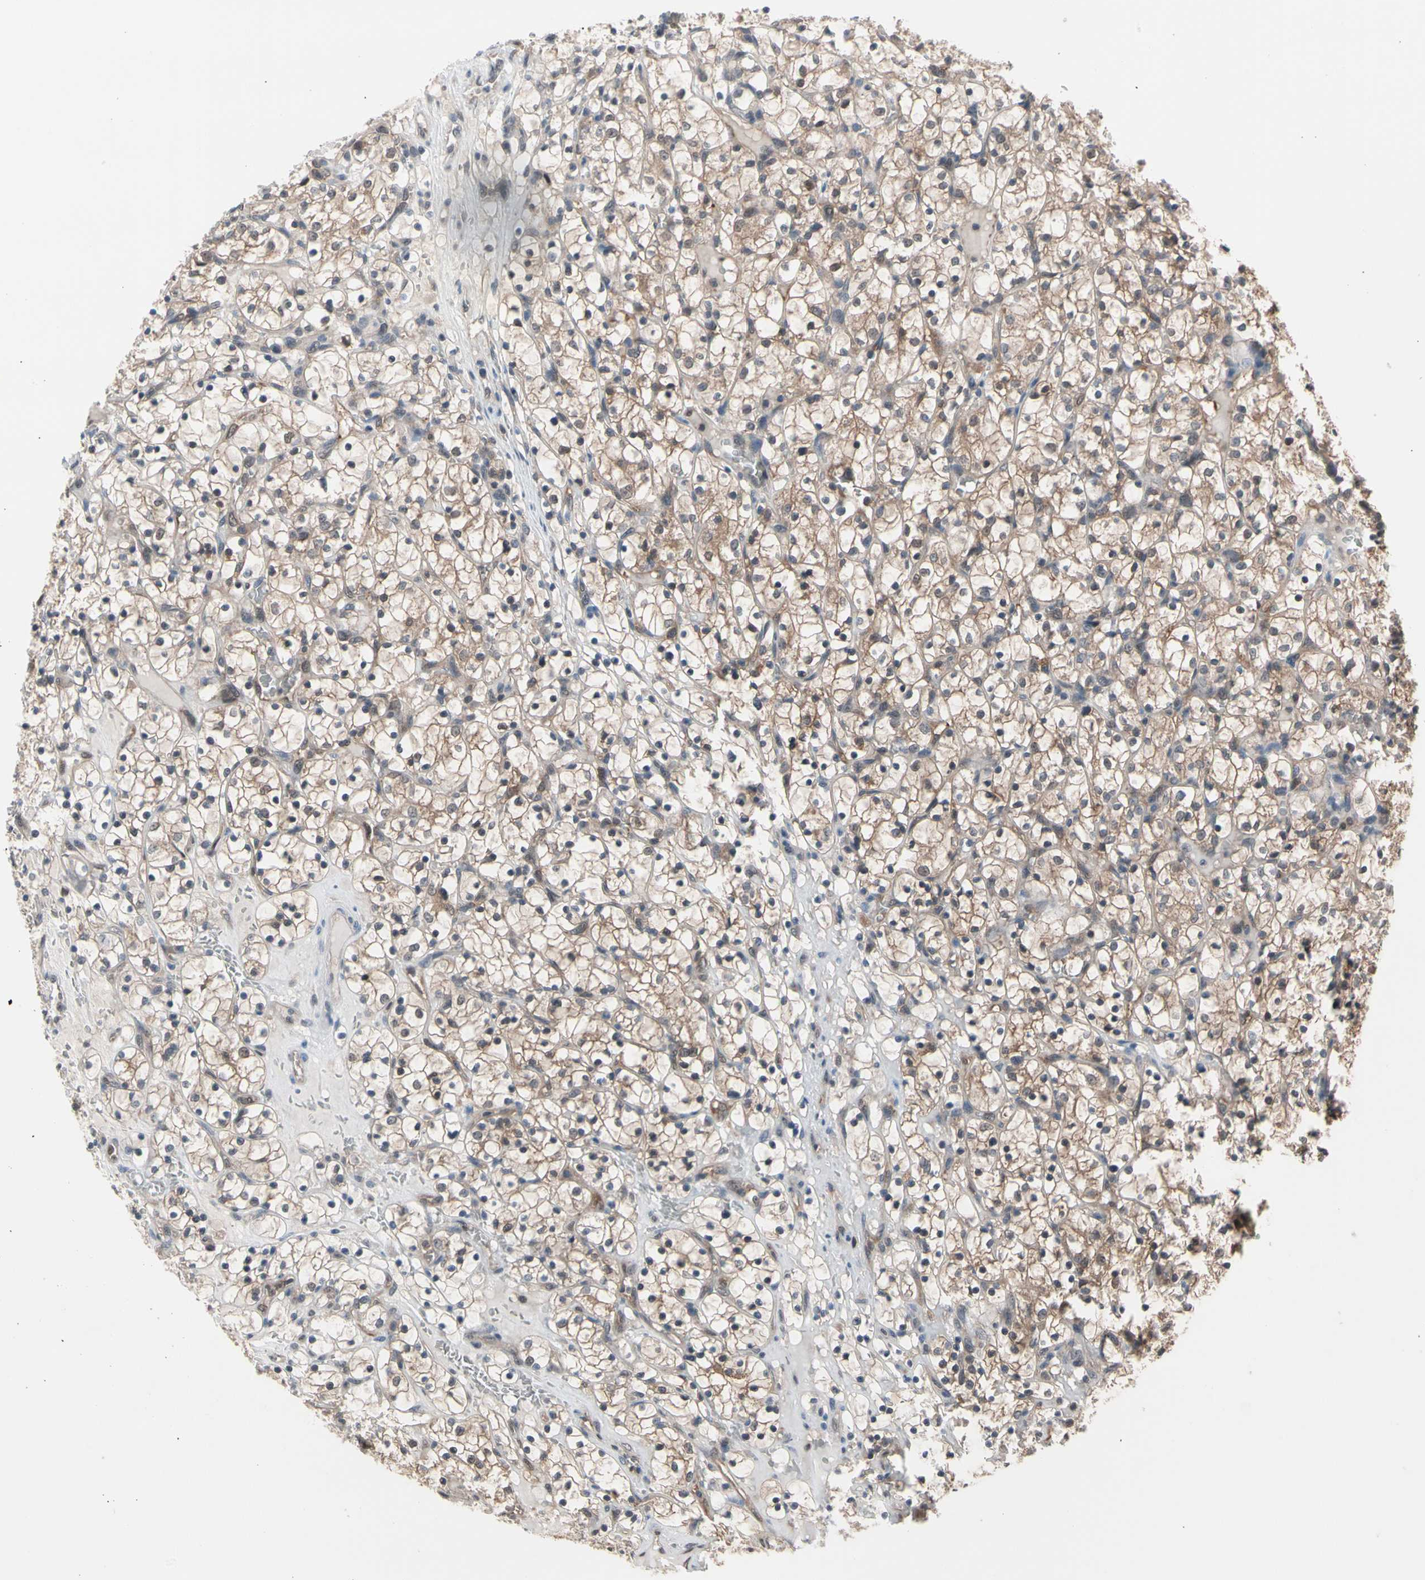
{"staining": {"intensity": "weak", "quantity": ">75%", "location": "cytoplasmic/membranous,nuclear"}, "tissue": "renal cancer", "cell_type": "Tumor cells", "image_type": "cancer", "snomed": [{"axis": "morphology", "description": "Adenocarcinoma, NOS"}, {"axis": "topography", "description": "Kidney"}], "caption": "Immunohistochemistry micrograph of human adenocarcinoma (renal) stained for a protein (brown), which shows low levels of weak cytoplasmic/membranous and nuclear positivity in about >75% of tumor cells.", "gene": "PSMA2", "patient": {"sex": "female", "age": 69}}